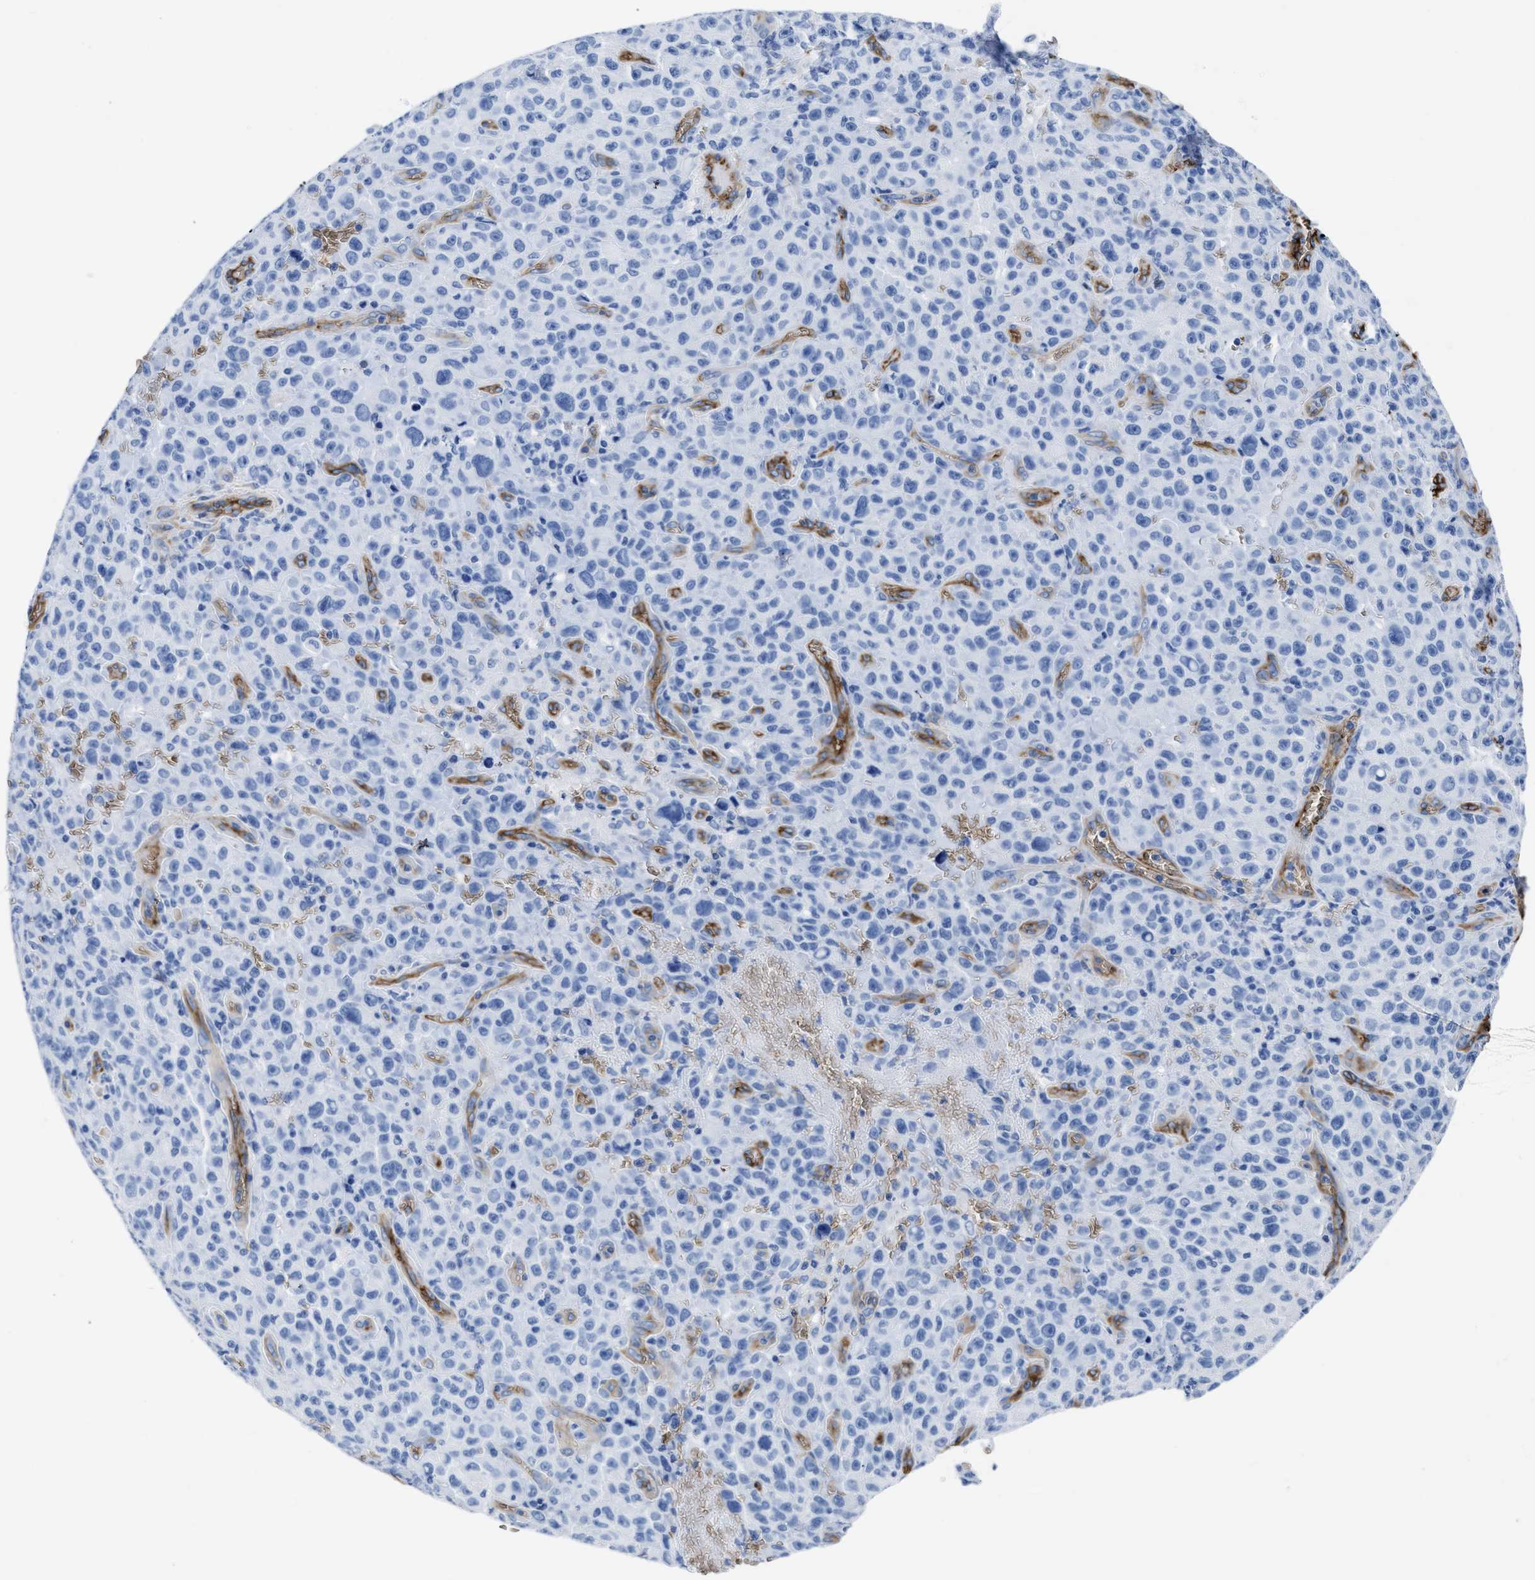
{"staining": {"intensity": "negative", "quantity": "none", "location": "none"}, "tissue": "melanoma", "cell_type": "Tumor cells", "image_type": "cancer", "snomed": [{"axis": "morphology", "description": "Malignant melanoma, NOS"}, {"axis": "topography", "description": "Skin"}], "caption": "IHC of human melanoma demonstrates no staining in tumor cells.", "gene": "AQP1", "patient": {"sex": "female", "age": 82}}